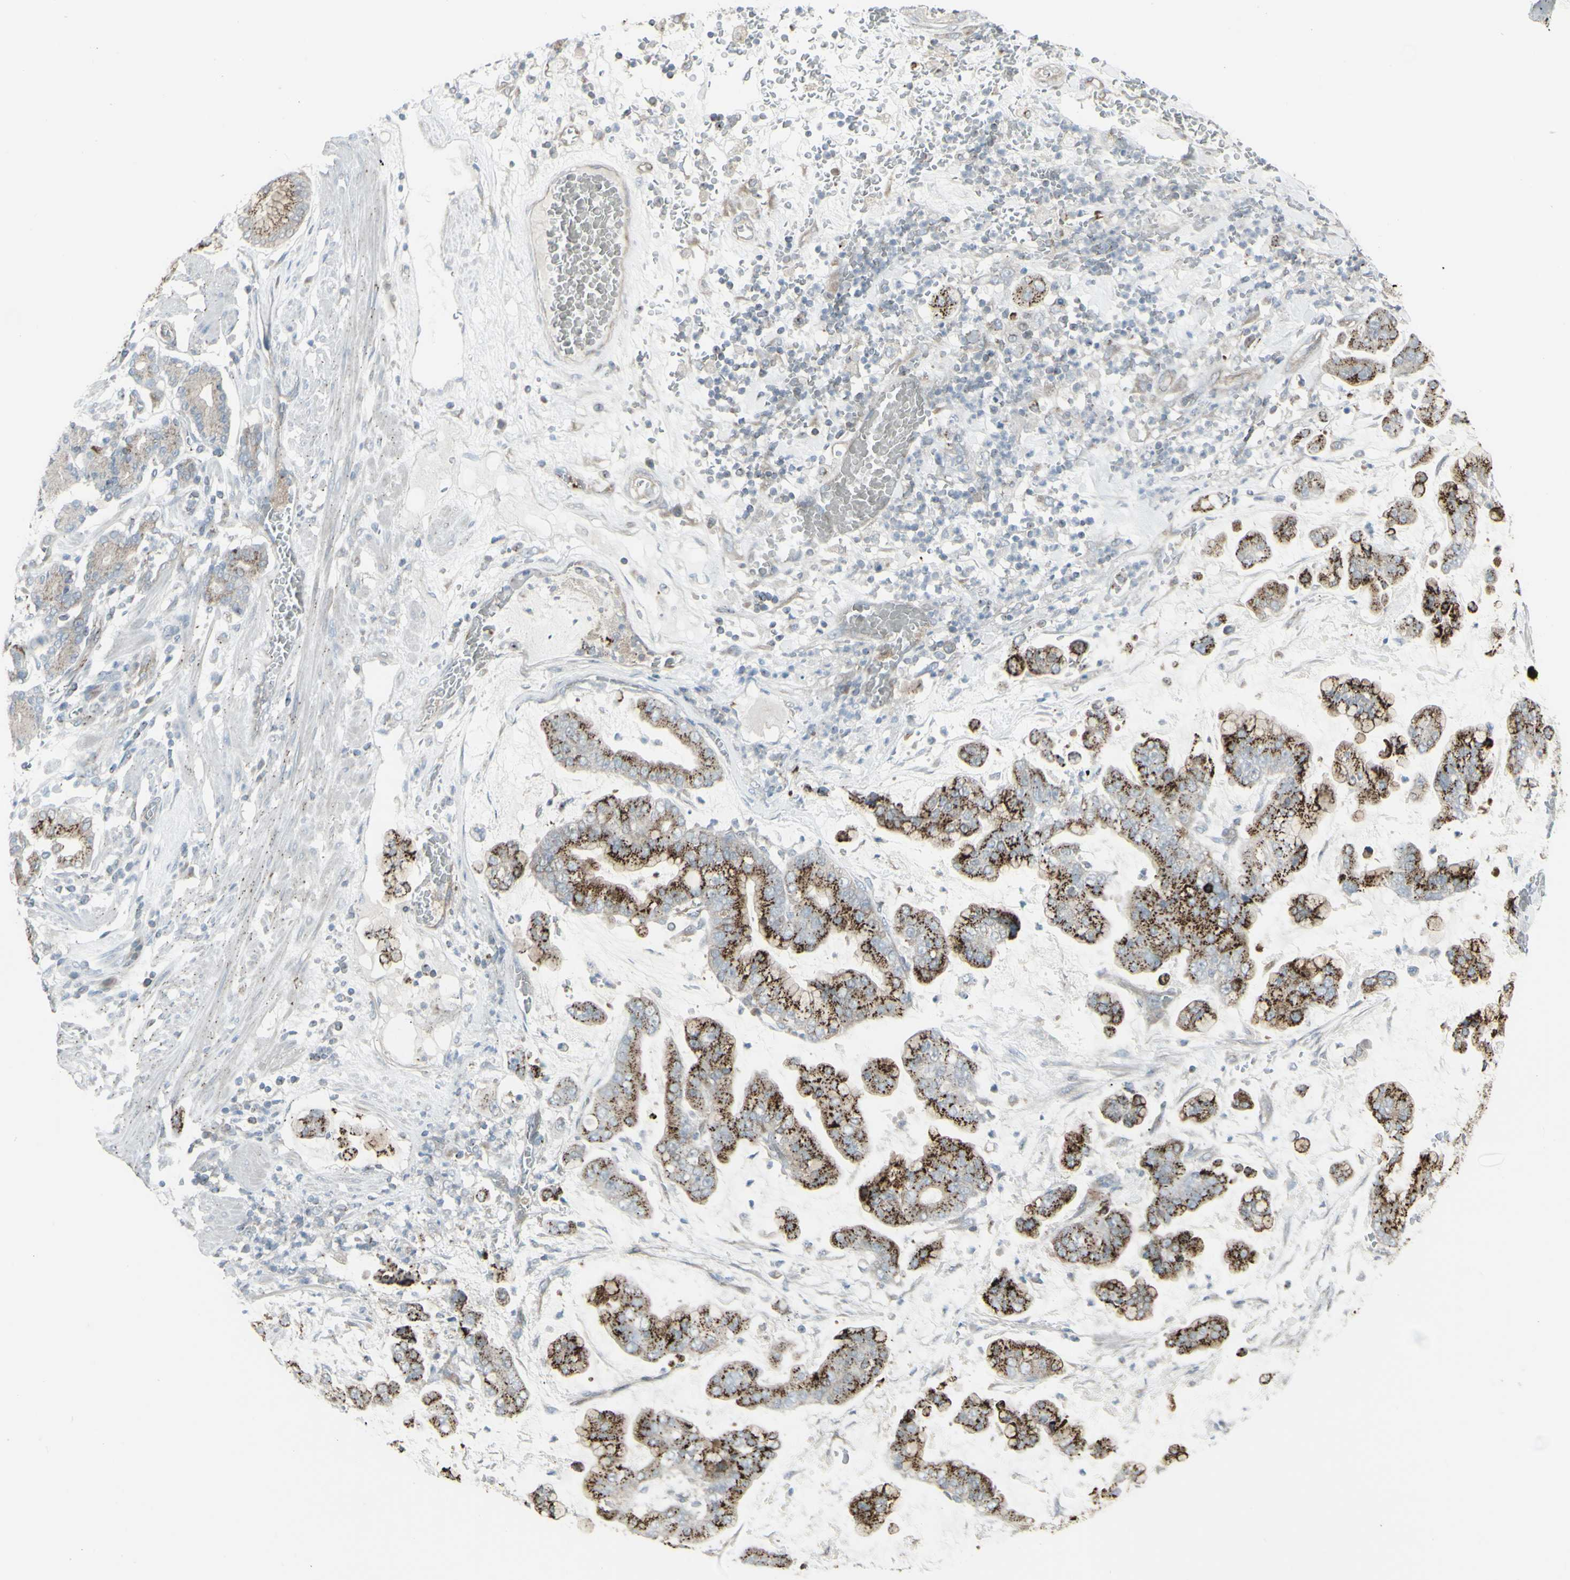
{"staining": {"intensity": "strong", "quantity": ">75%", "location": "cytoplasmic/membranous"}, "tissue": "stomach cancer", "cell_type": "Tumor cells", "image_type": "cancer", "snomed": [{"axis": "morphology", "description": "Normal tissue, NOS"}, {"axis": "morphology", "description": "Adenocarcinoma, NOS"}, {"axis": "topography", "description": "Stomach, upper"}, {"axis": "topography", "description": "Stomach"}], "caption": "Adenocarcinoma (stomach) stained with DAB immunohistochemistry (IHC) shows high levels of strong cytoplasmic/membranous expression in about >75% of tumor cells.", "gene": "GALNT6", "patient": {"sex": "male", "age": 76}}